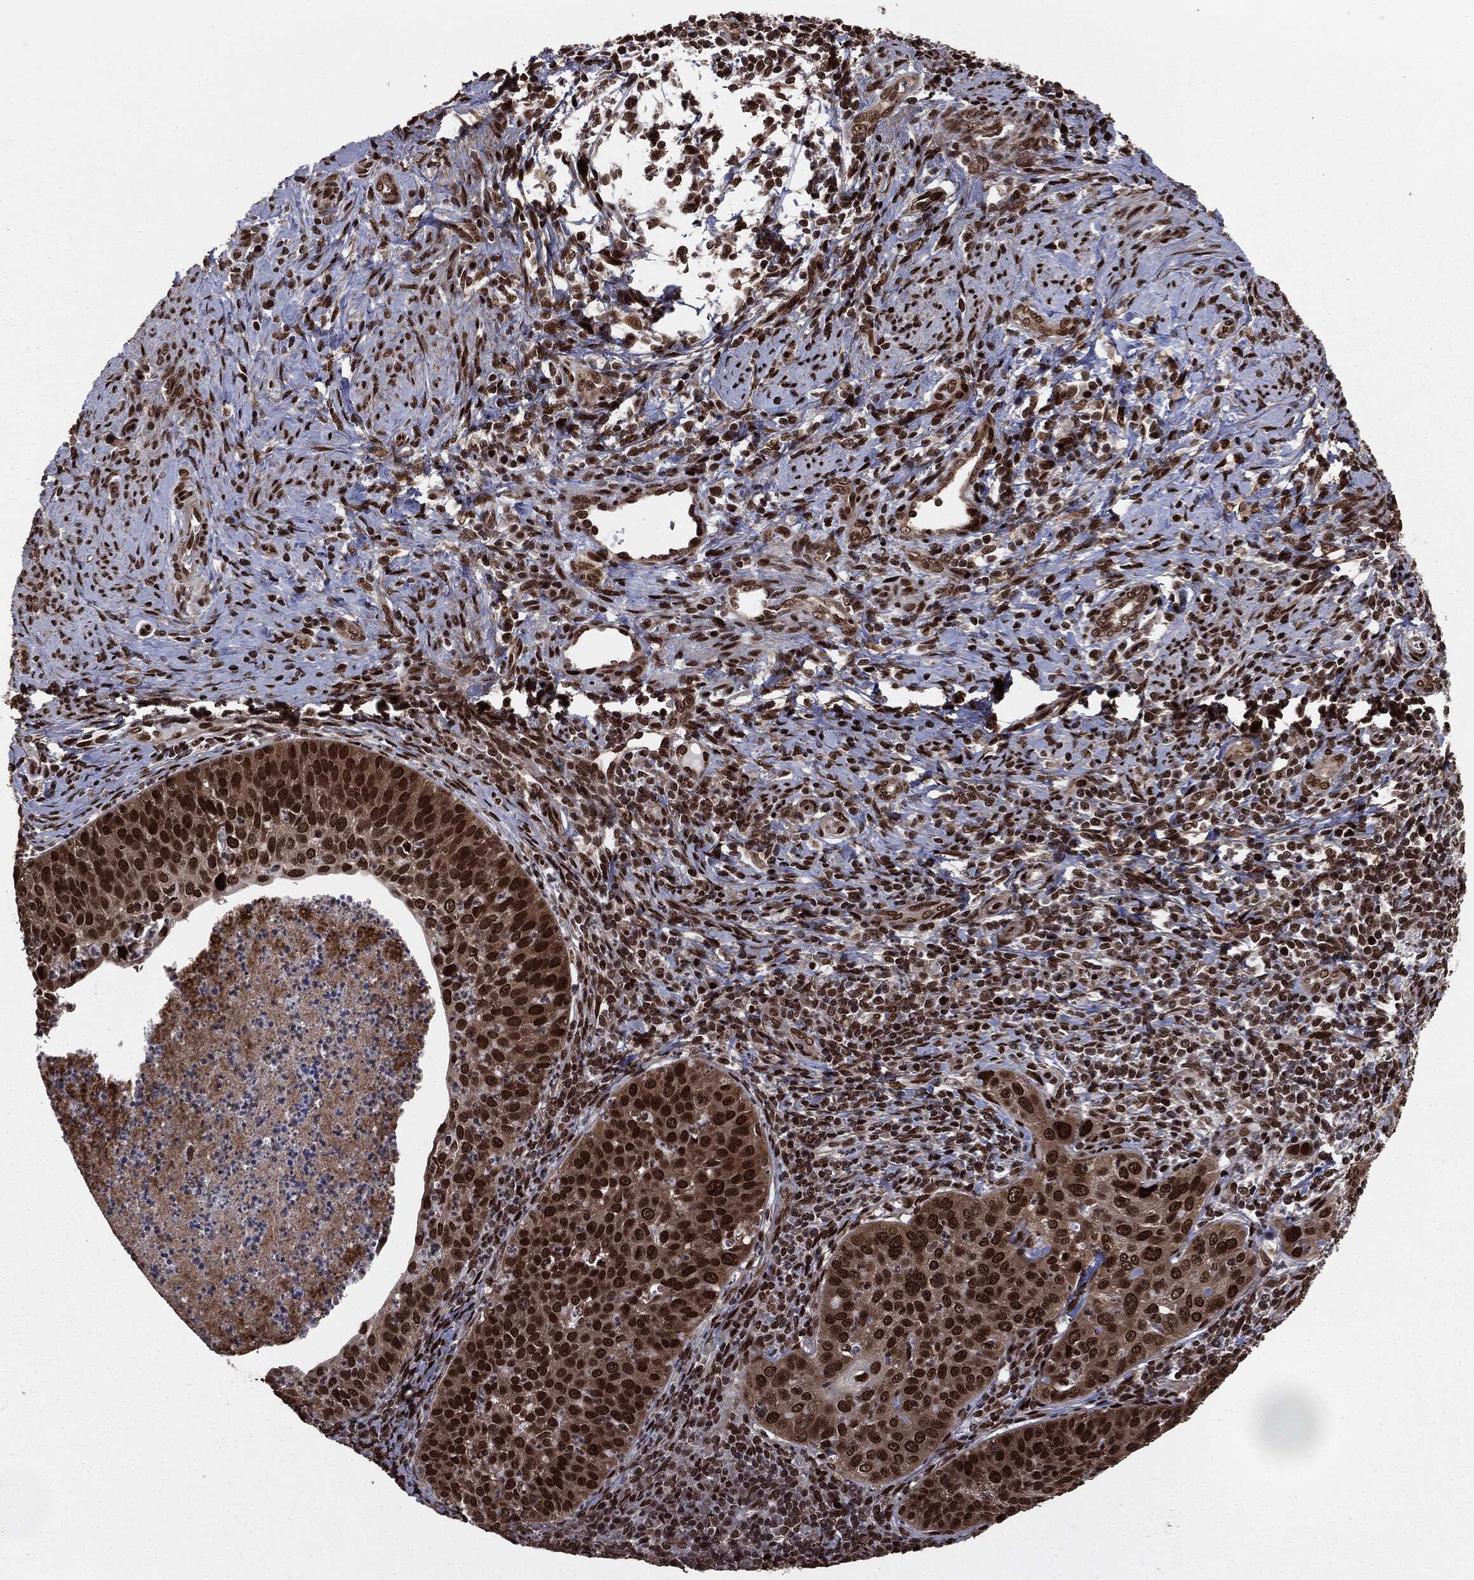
{"staining": {"intensity": "strong", "quantity": ">75%", "location": "nuclear"}, "tissue": "cervical cancer", "cell_type": "Tumor cells", "image_type": "cancer", "snomed": [{"axis": "morphology", "description": "Squamous cell carcinoma, NOS"}, {"axis": "topography", "description": "Cervix"}], "caption": "Squamous cell carcinoma (cervical) stained with a protein marker exhibits strong staining in tumor cells.", "gene": "DVL2", "patient": {"sex": "female", "age": 30}}